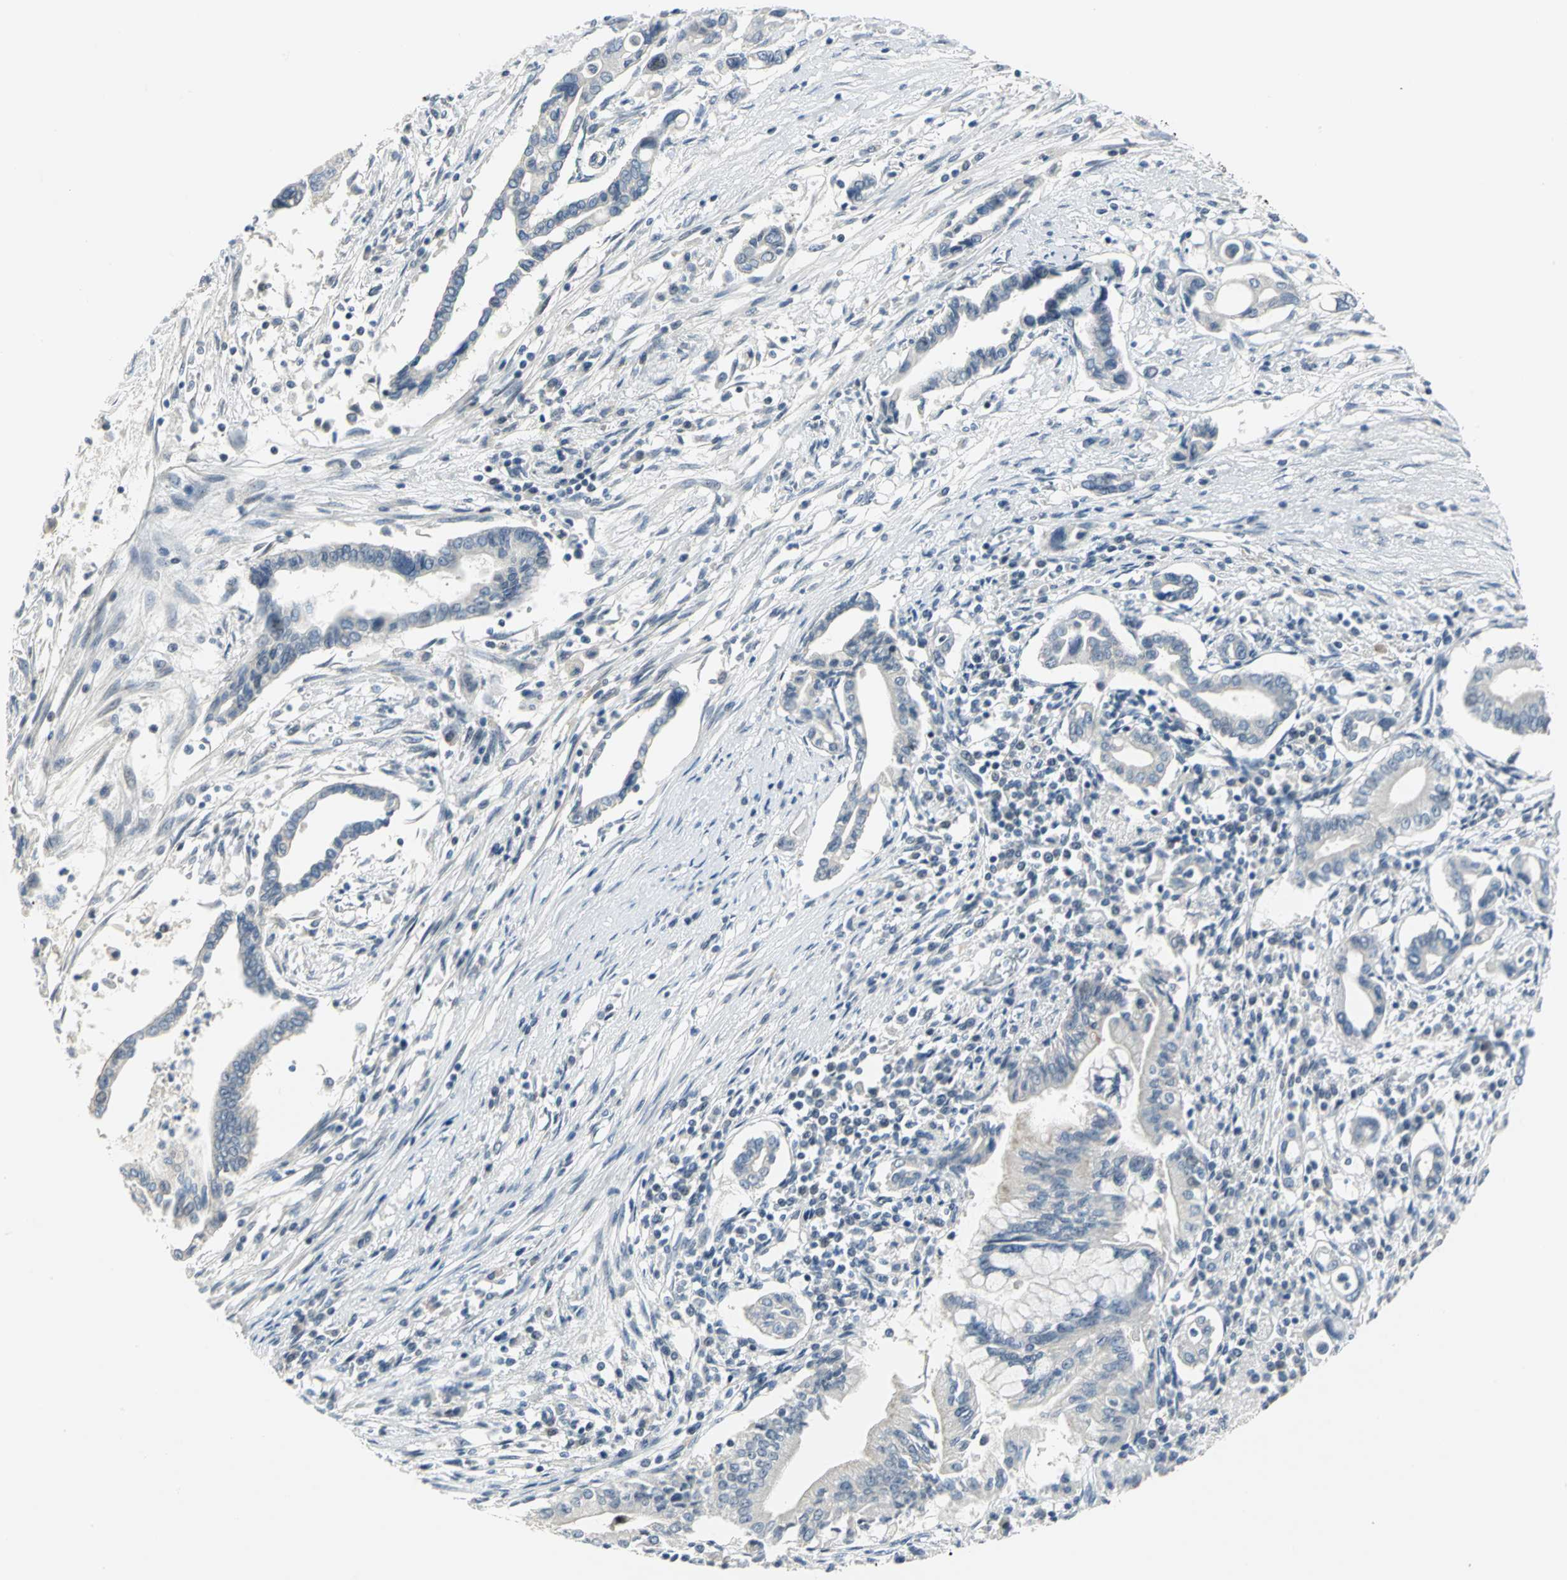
{"staining": {"intensity": "weak", "quantity": "<25%", "location": "nuclear"}, "tissue": "pancreatic cancer", "cell_type": "Tumor cells", "image_type": "cancer", "snomed": [{"axis": "morphology", "description": "Adenocarcinoma, NOS"}, {"axis": "topography", "description": "Pancreas"}], "caption": "Tumor cells are negative for protein expression in human adenocarcinoma (pancreatic). (Brightfield microscopy of DAB (3,3'-diaminobenzidine) immunohistochemistry at high magnification).", "gene": "MYBBP1A", "patient": {"sex": "female", "age": 57}}